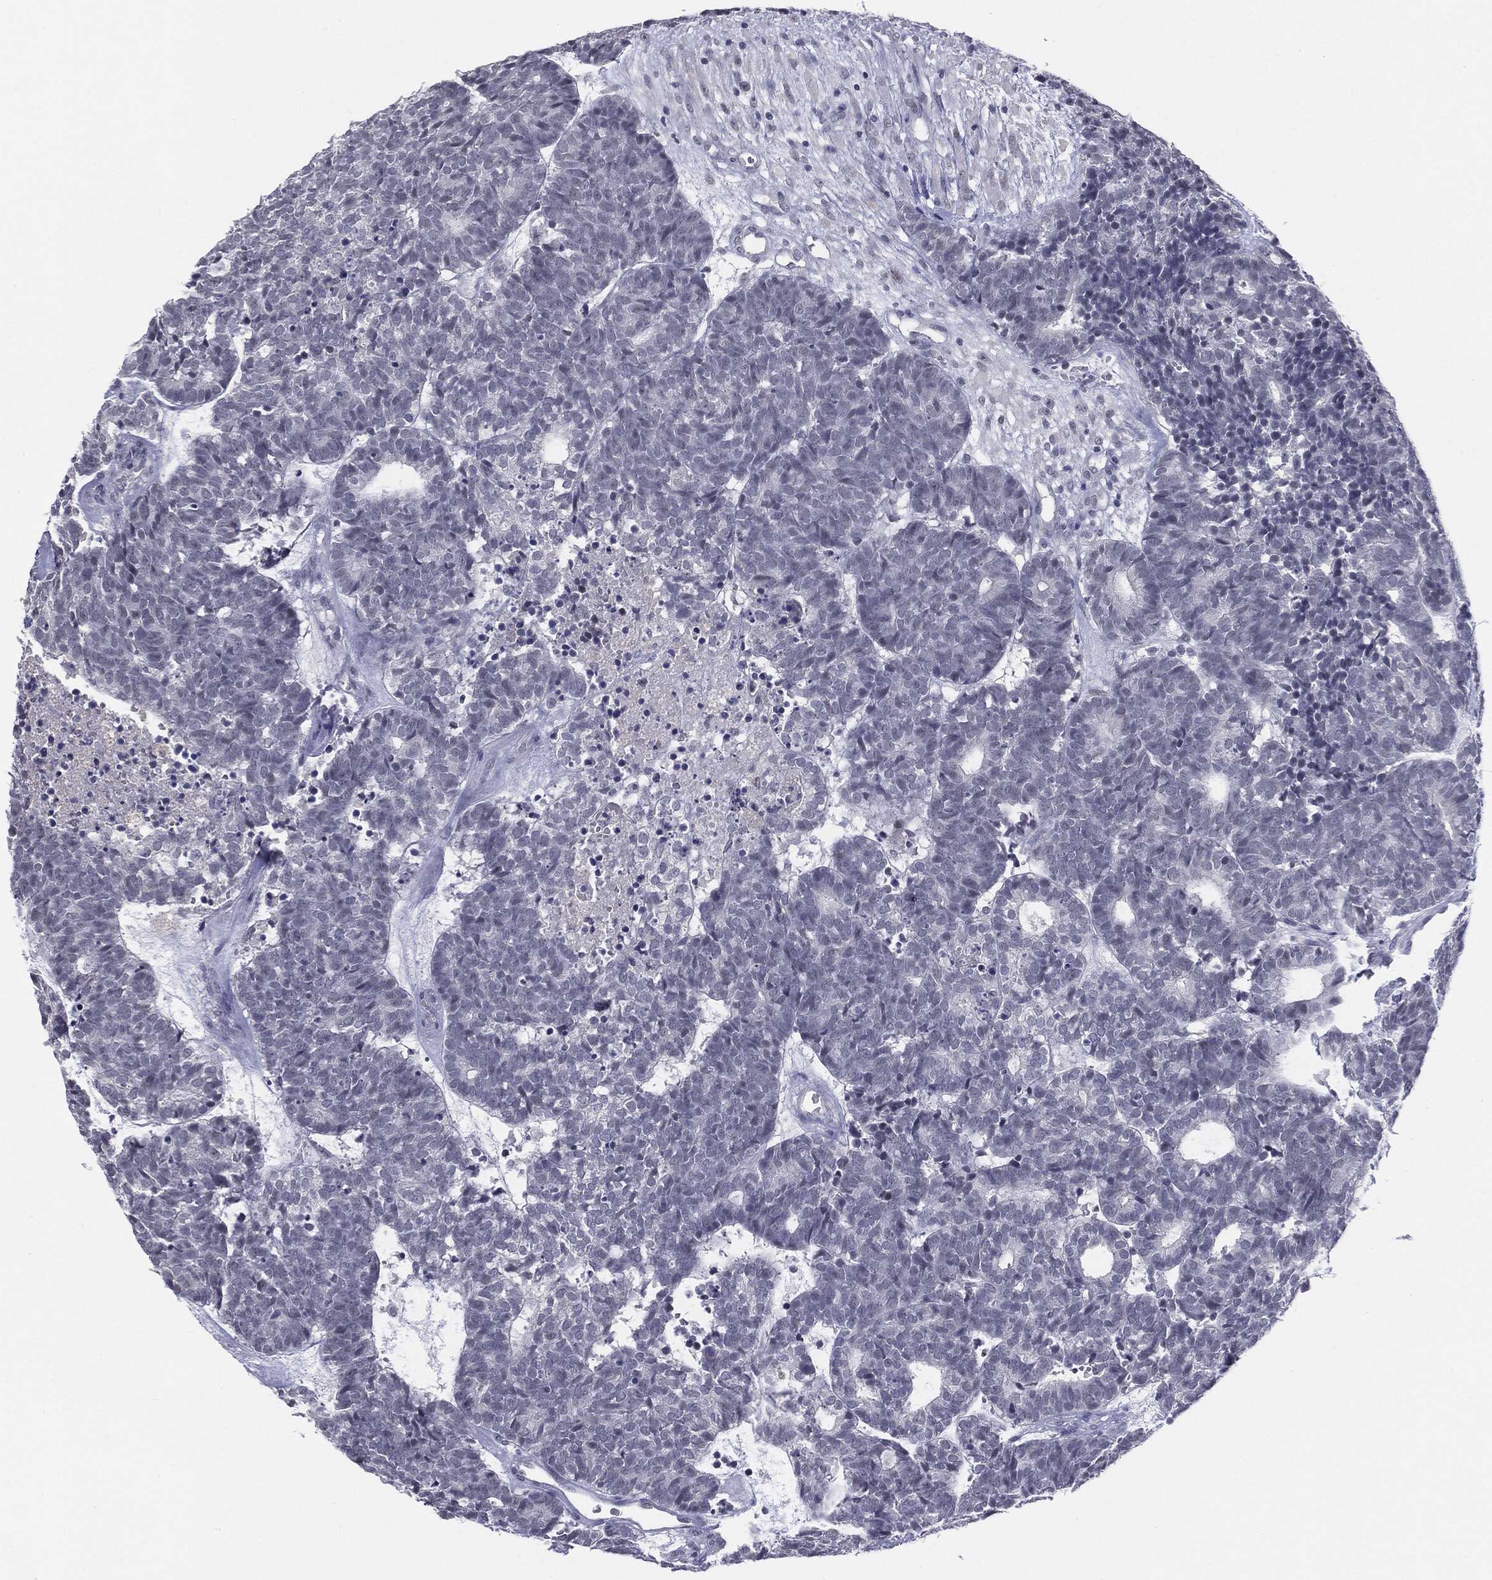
{"staining": {"intensity": "negative", "quantity": "none", "location": "none"}, "tissue": "head and neck cancer", "cell_type": "Tumor cells", "image_type": "cancer", "snomed": [{"axis": "morphology", "description": "Adenocarcinoma, NOS"}, {"axis": "topography", "description": "Head-Neck"}], "caption": "DAB immunohistochemical staining of head and neck cancer demonstrates no significant staining in tumor cells. (DAB (3,3'-diaminobenzidine) immunohistochemistry (IHC) visualized using brightfield microscopy, high magnification).", "gene": "SLC5A5", "patient": {"sex": "female", "age": 81}}